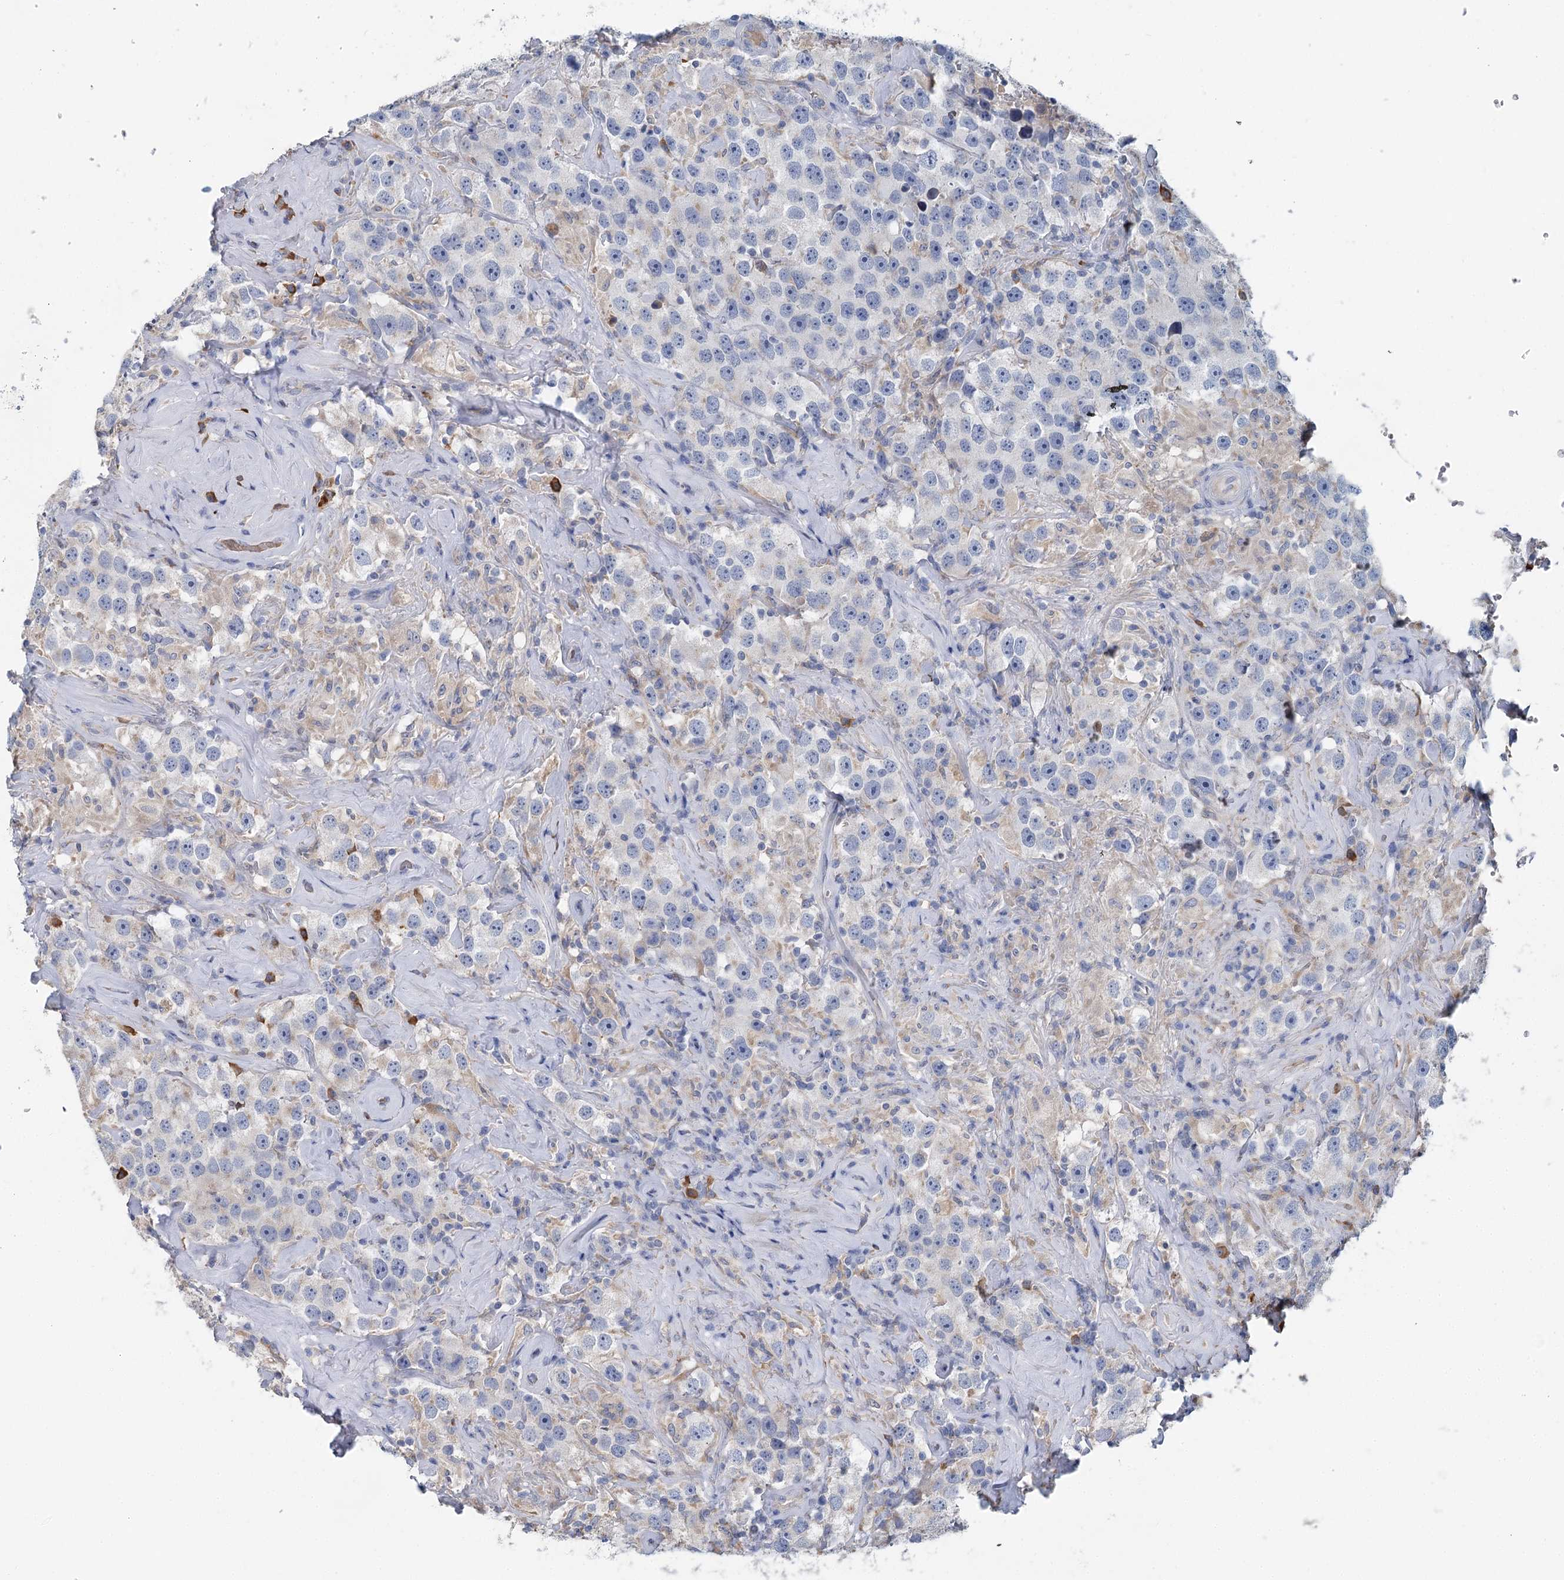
{"staining": {"intensity": "negative", "quantity": "none", "location": "none"}, "tissue": "testis cancer", "cell_type": "Tumor cells", "image_type": "cancer", "snomed": [{"axis": "morphology", "description": "Seminoma, NOS"}, {"axis": "topography", "description": "Testis"}], "caption": "This is an immunohistochemistry (IHC) image of testis seminoma. There is no staining in tumor cells.", "gene": "ANKRD16", "patient": {"sex": "male", "age": 49}}